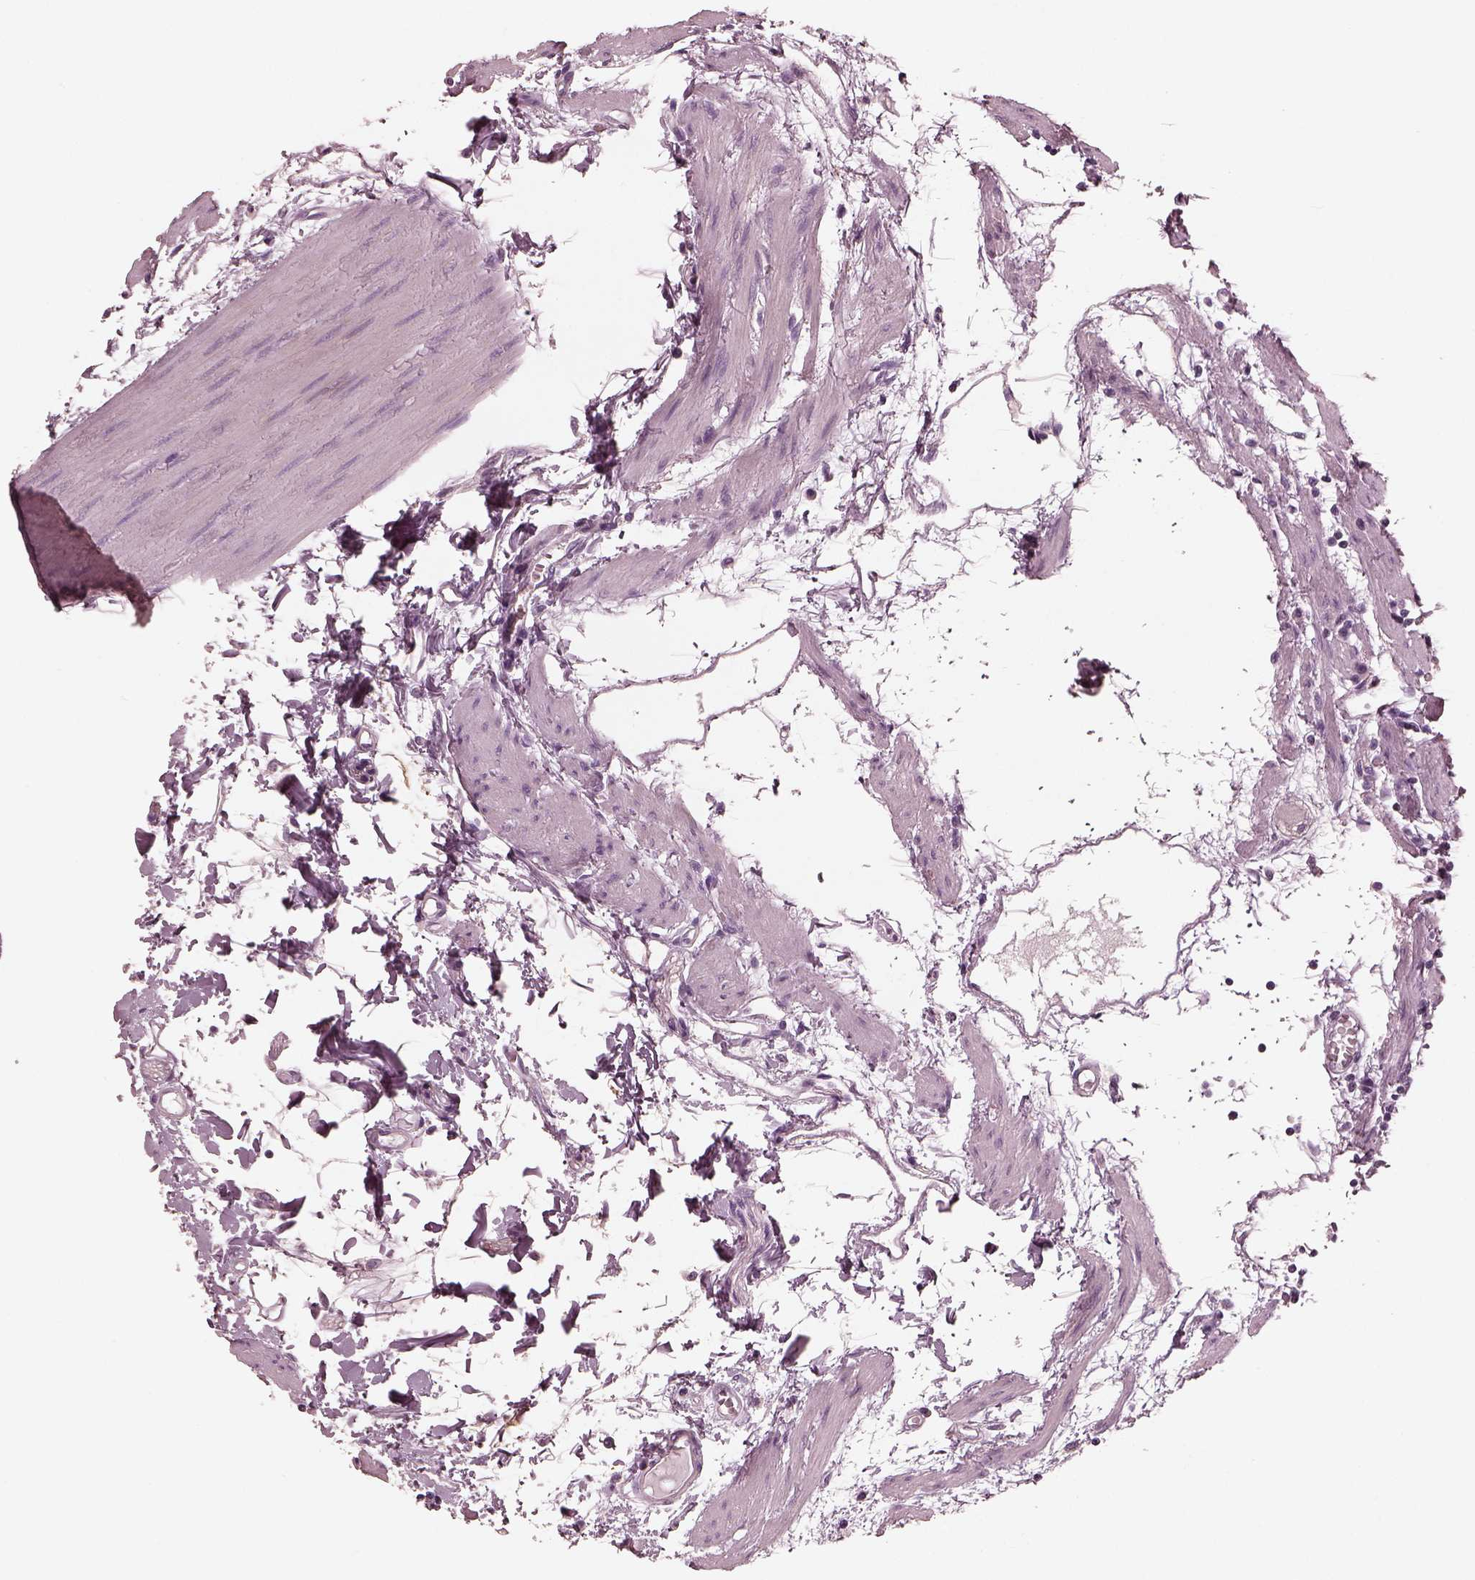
{"staining": {"intensity": "negative", "quantity": "none", "location": "none"}, "tissue": "stomach", "cell_type": "Glandular cells", "image_type": "normal", "snomed": [{"axis": "morphology", "description": "Normal tissue, NOS"}, {"axis": "topography", "description": "Stomach"}], "caption": "IHC of benign stomach reveals no staining in glandular cells. The staining is performed using DAB brown chromogen with nuclei counter-stained in using hematoxylin.", "gene": "OPTC", "patient": {"sex": "male", "age": 55}}